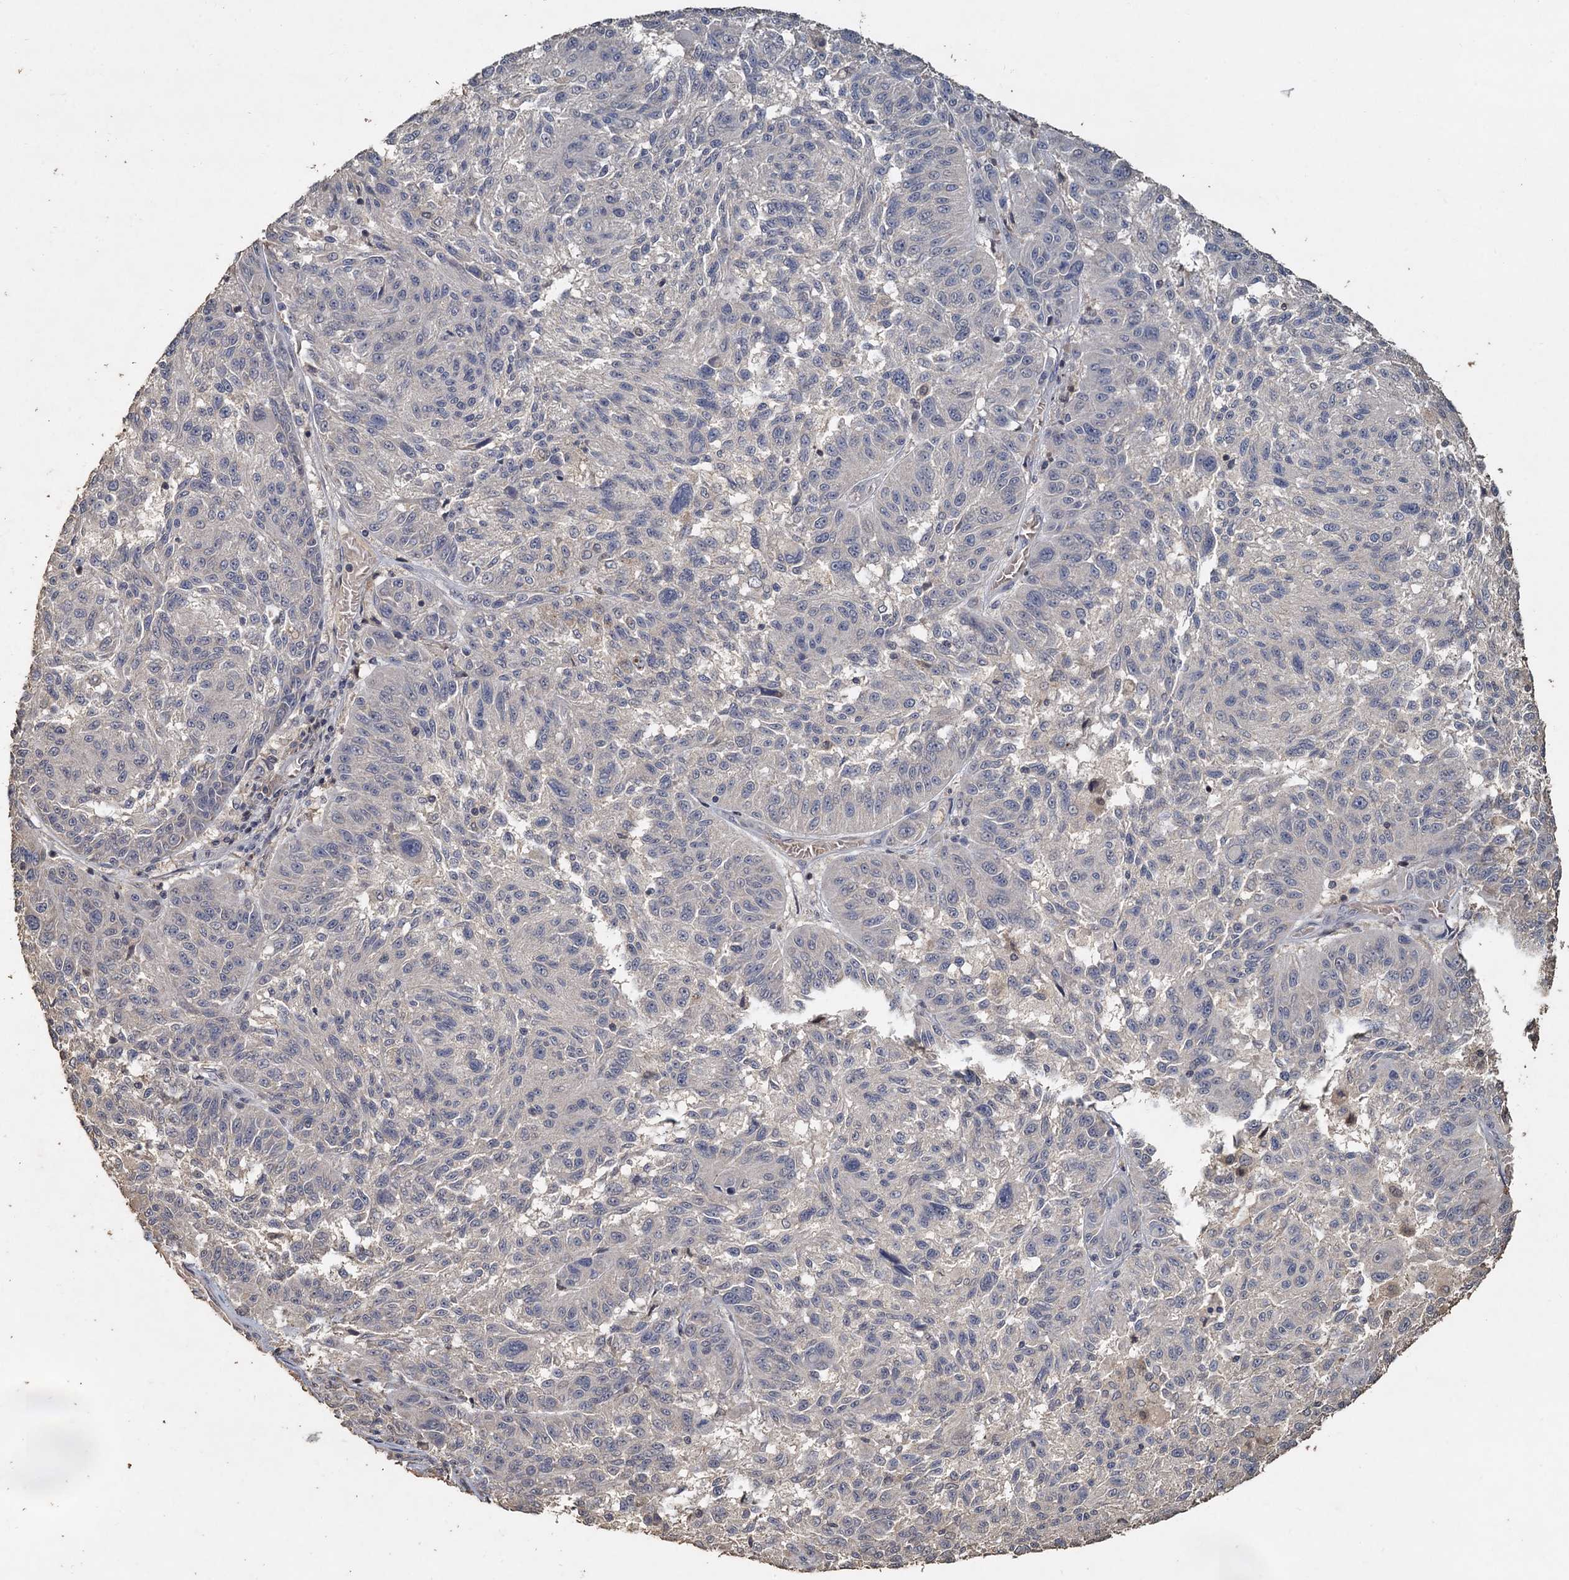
{"staining": {"intensity": "negative", "quantity": "none", "location": "none"}, "tissue": "melanoma", "cell_type": "Tumor cells", "image_type": "cancer", "snomed": [{"axis": "morphology", "description": "Malignant melanoma, NOS"}, {"axis": "topography", "description": "Skin"}], "caption": "A high-resolution histopathology image shows immunohistochemistry (IHC) staining of melanoma, which demonstrates no significant positivity in tumor cells.", "gene": "CCDC61", "patient": {"sex": "male", "age": 53}}